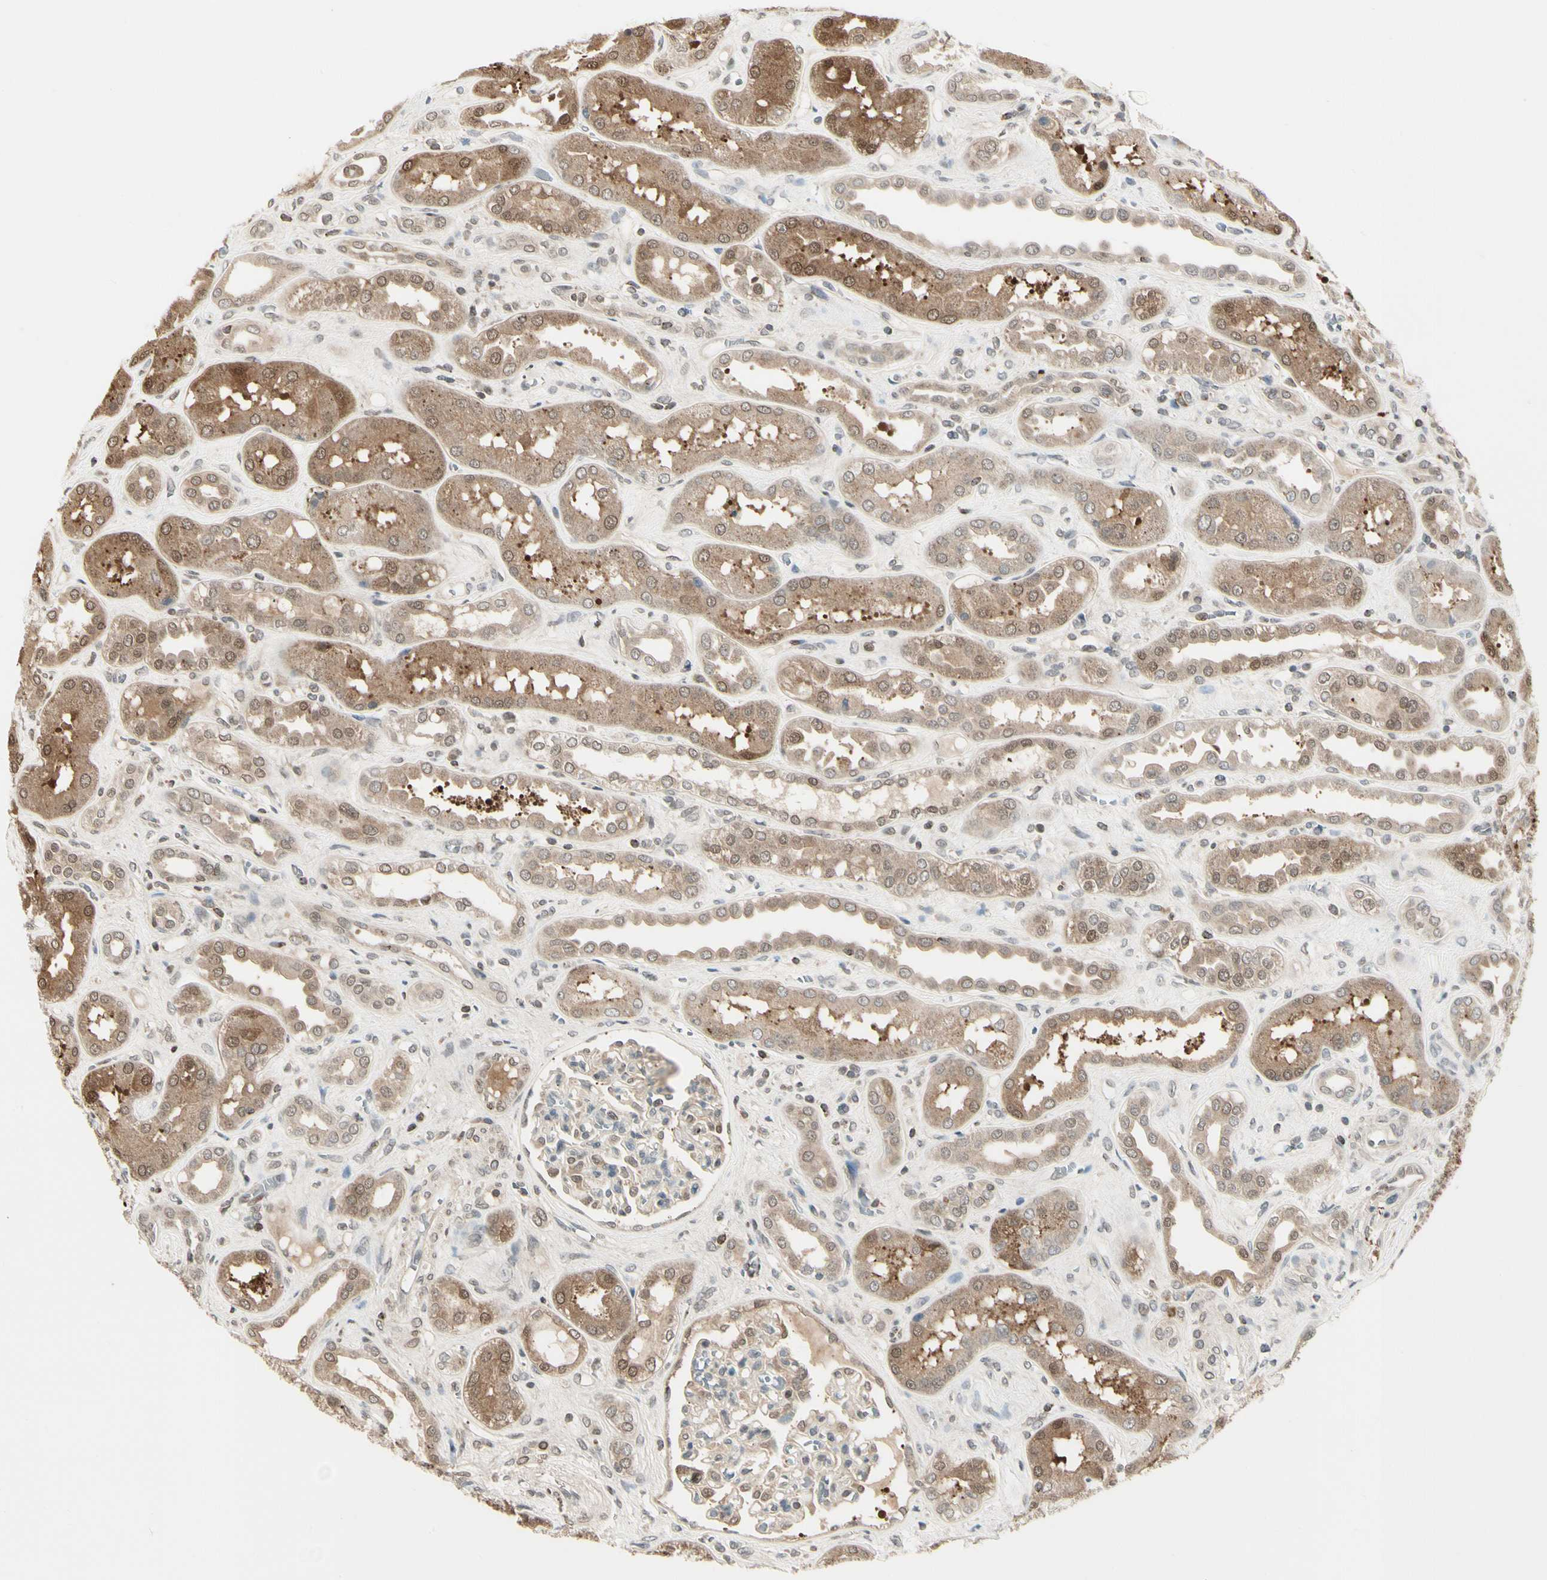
{"staining": {"intensity": "weak", "quantity": ">75%", "location": "cytoplasmic/membranous,nuclear"}, "tissue": "kidney", "cell_type": "Cells in glomeruli", "image_type": "normal", "snomed": [{"axis": "morphology", "description": "Normal tissue, NOS"}, {"axis": "topography", "description": "Kidney"}], "caption": "Protein staining of unremarkable kidney displays weak cytoplasmic/membranous,nuclear expression in approximately >75% of cells in glomeruli. (brown staining indicates protein expression, while blue staining denotes nuclei).", "gene": "EVC", "patient": {"sex": "male", "age": 59}}